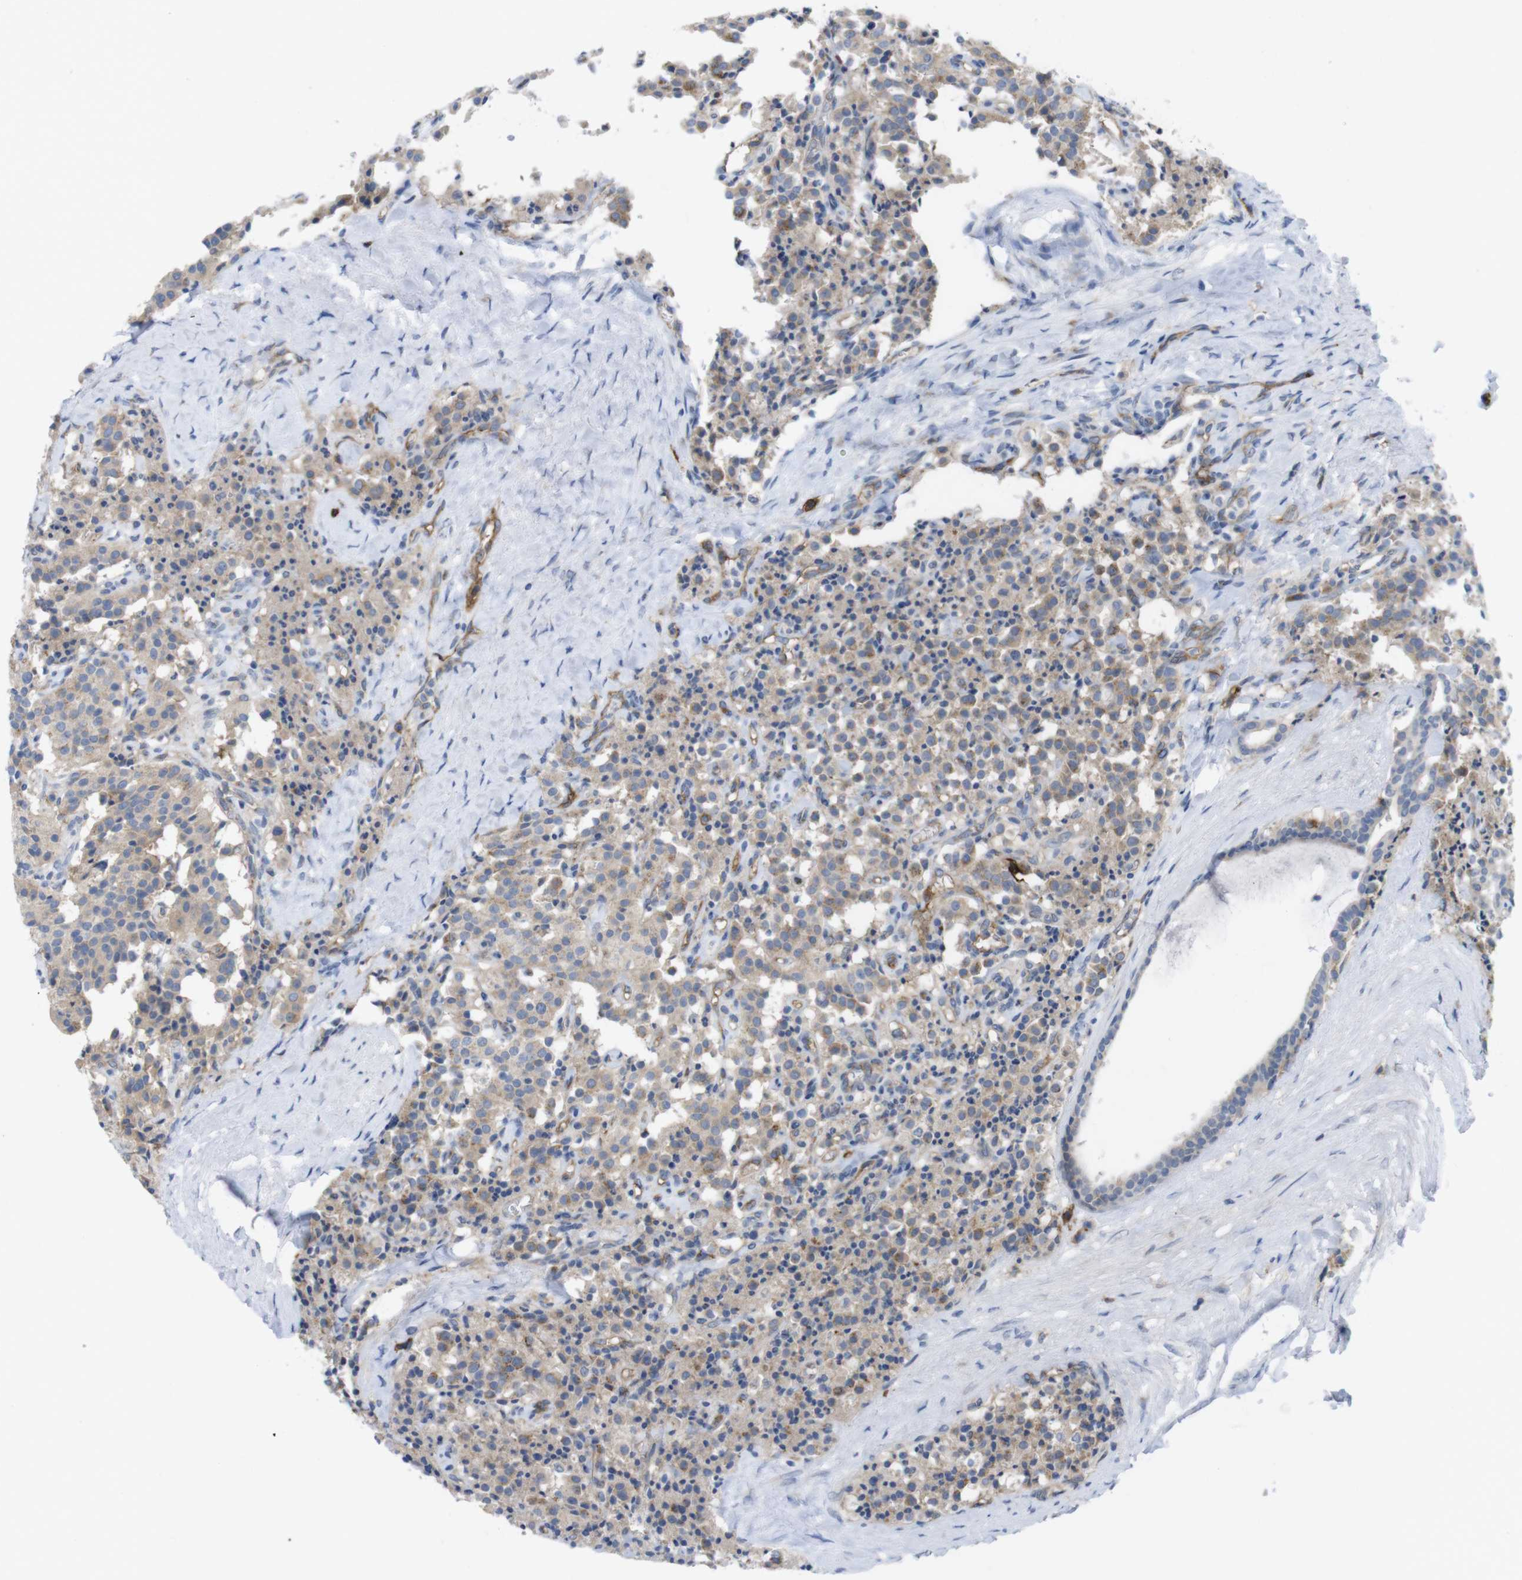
{"staining": {"intensity": "moderate", "quantity": ">75%", "location": "cytoplasmic/membranous"}, "tissue": "carcinoid", "cell_type": "Tumor cells", "image_type": "cancer", "snomed": [{"axis": "morphology", "description": "Carcinoid, malignant, NOS"}, {"axis": "topography", "description": "Lung"}], "caption": "This is a micrograph of immunohistochemistry staining of carcinoid, which shows moderate staining in the cytoplasmic/membranous of tumor cells.", "gene": "CCR6", "patient": {"sex": "male", "age": 30}}